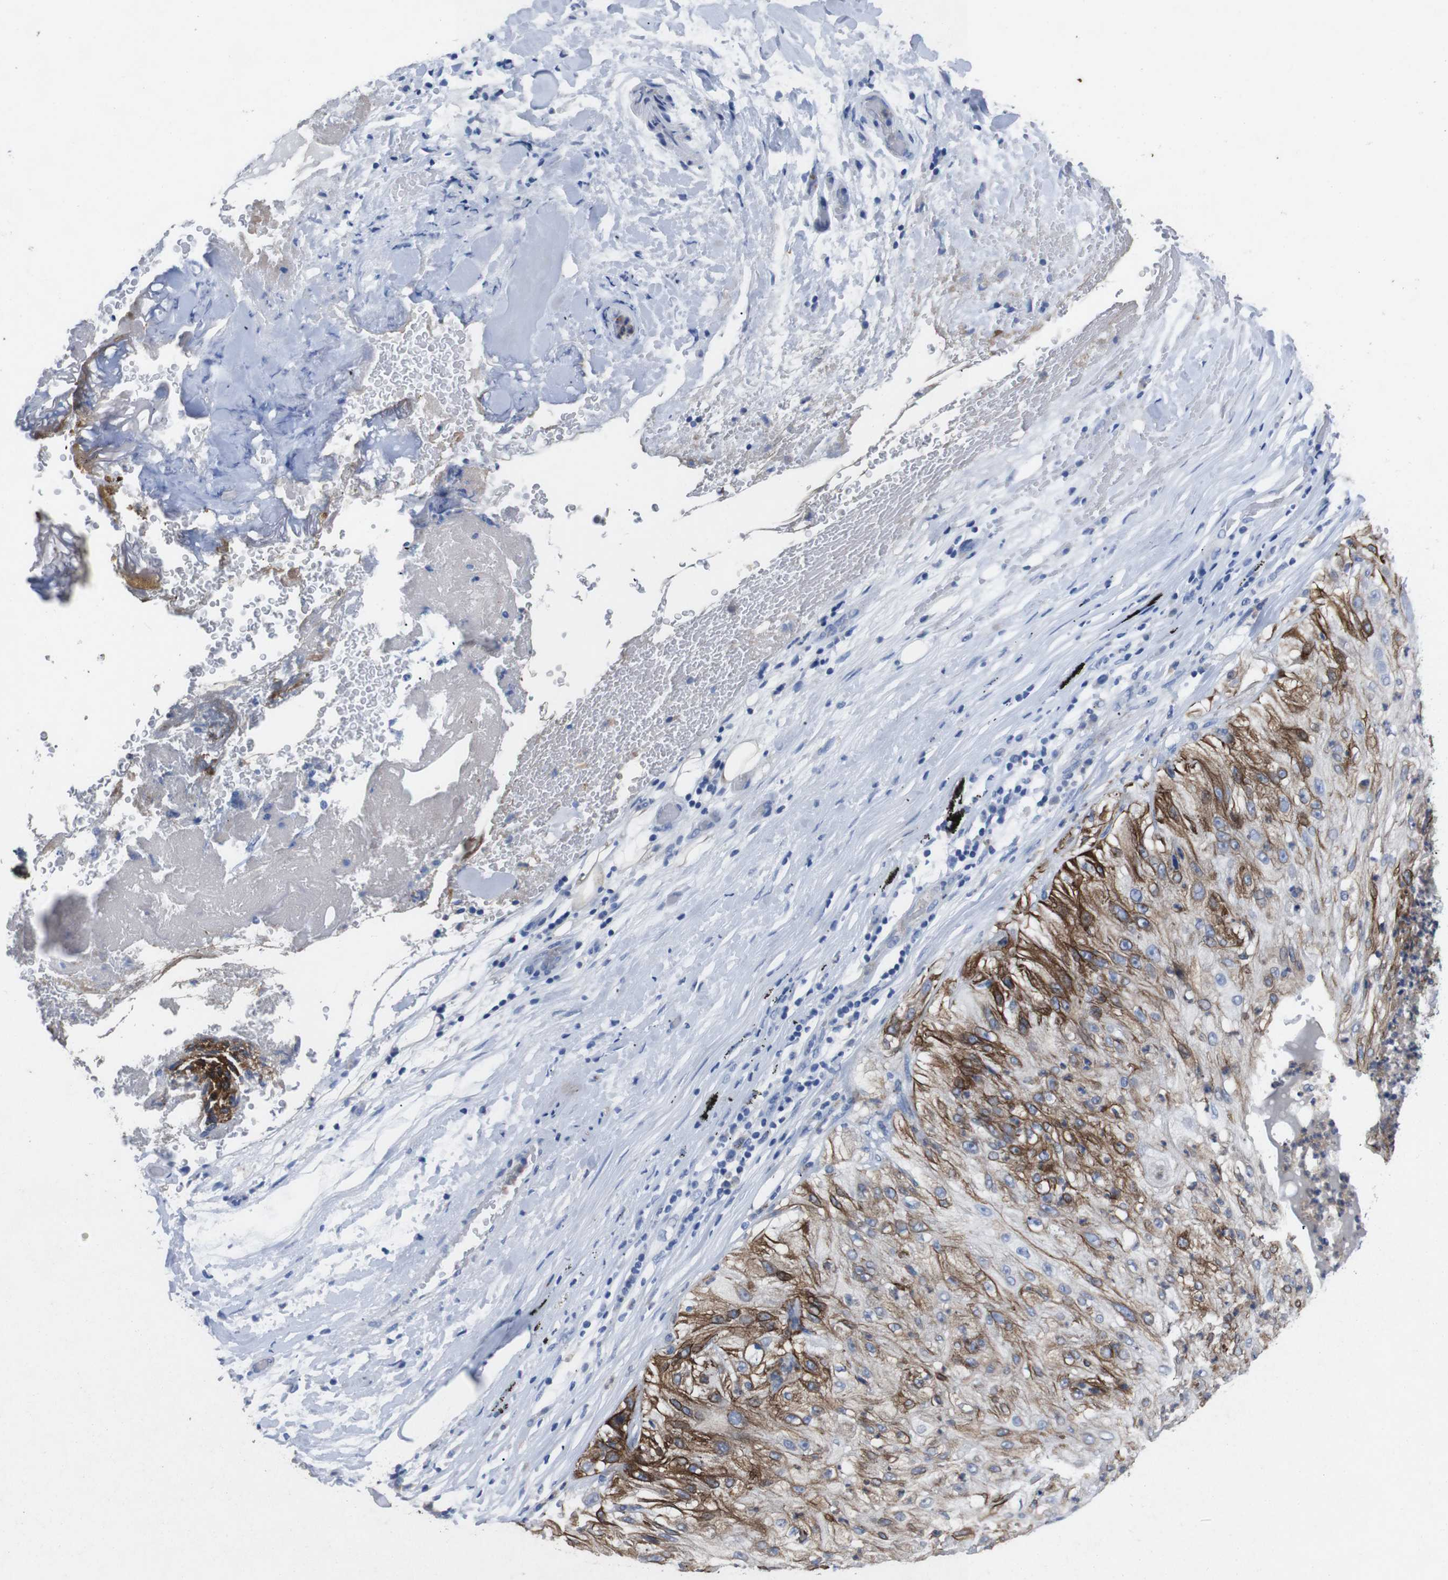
{"staining": {"intensity": "strong", "quantity": ">75%", "location": "cytoplasmic/membranous"}, "tissue": "lung cancer", "cell_type": "Tumor cells", "image_type": "cancer", "snomed": [{"axis": "morphology", "description": "Inflammation, NOS"}, {"axis": "morphology", "description": "Squamous cell carcinoma, NOS"}, {"axis": "topography", "description": "Lymph node"}, {"axis": "topography", "description": "Soft tissue"}, {"axis": "topography", "description": "Lung"}], "caption": "High-power microscopy captured an IHC image of lung cancer (squamous cell carcinoma), revealing strong cytoplasmic/membranous staining in approximately >75% of tumor cells. (DAB (3,3'-diaminobenzidine) = brown stain, brightfield microscopy at high magnification).", "gene": "GJB2", "patient": {"sex": "male", "age": 66}}